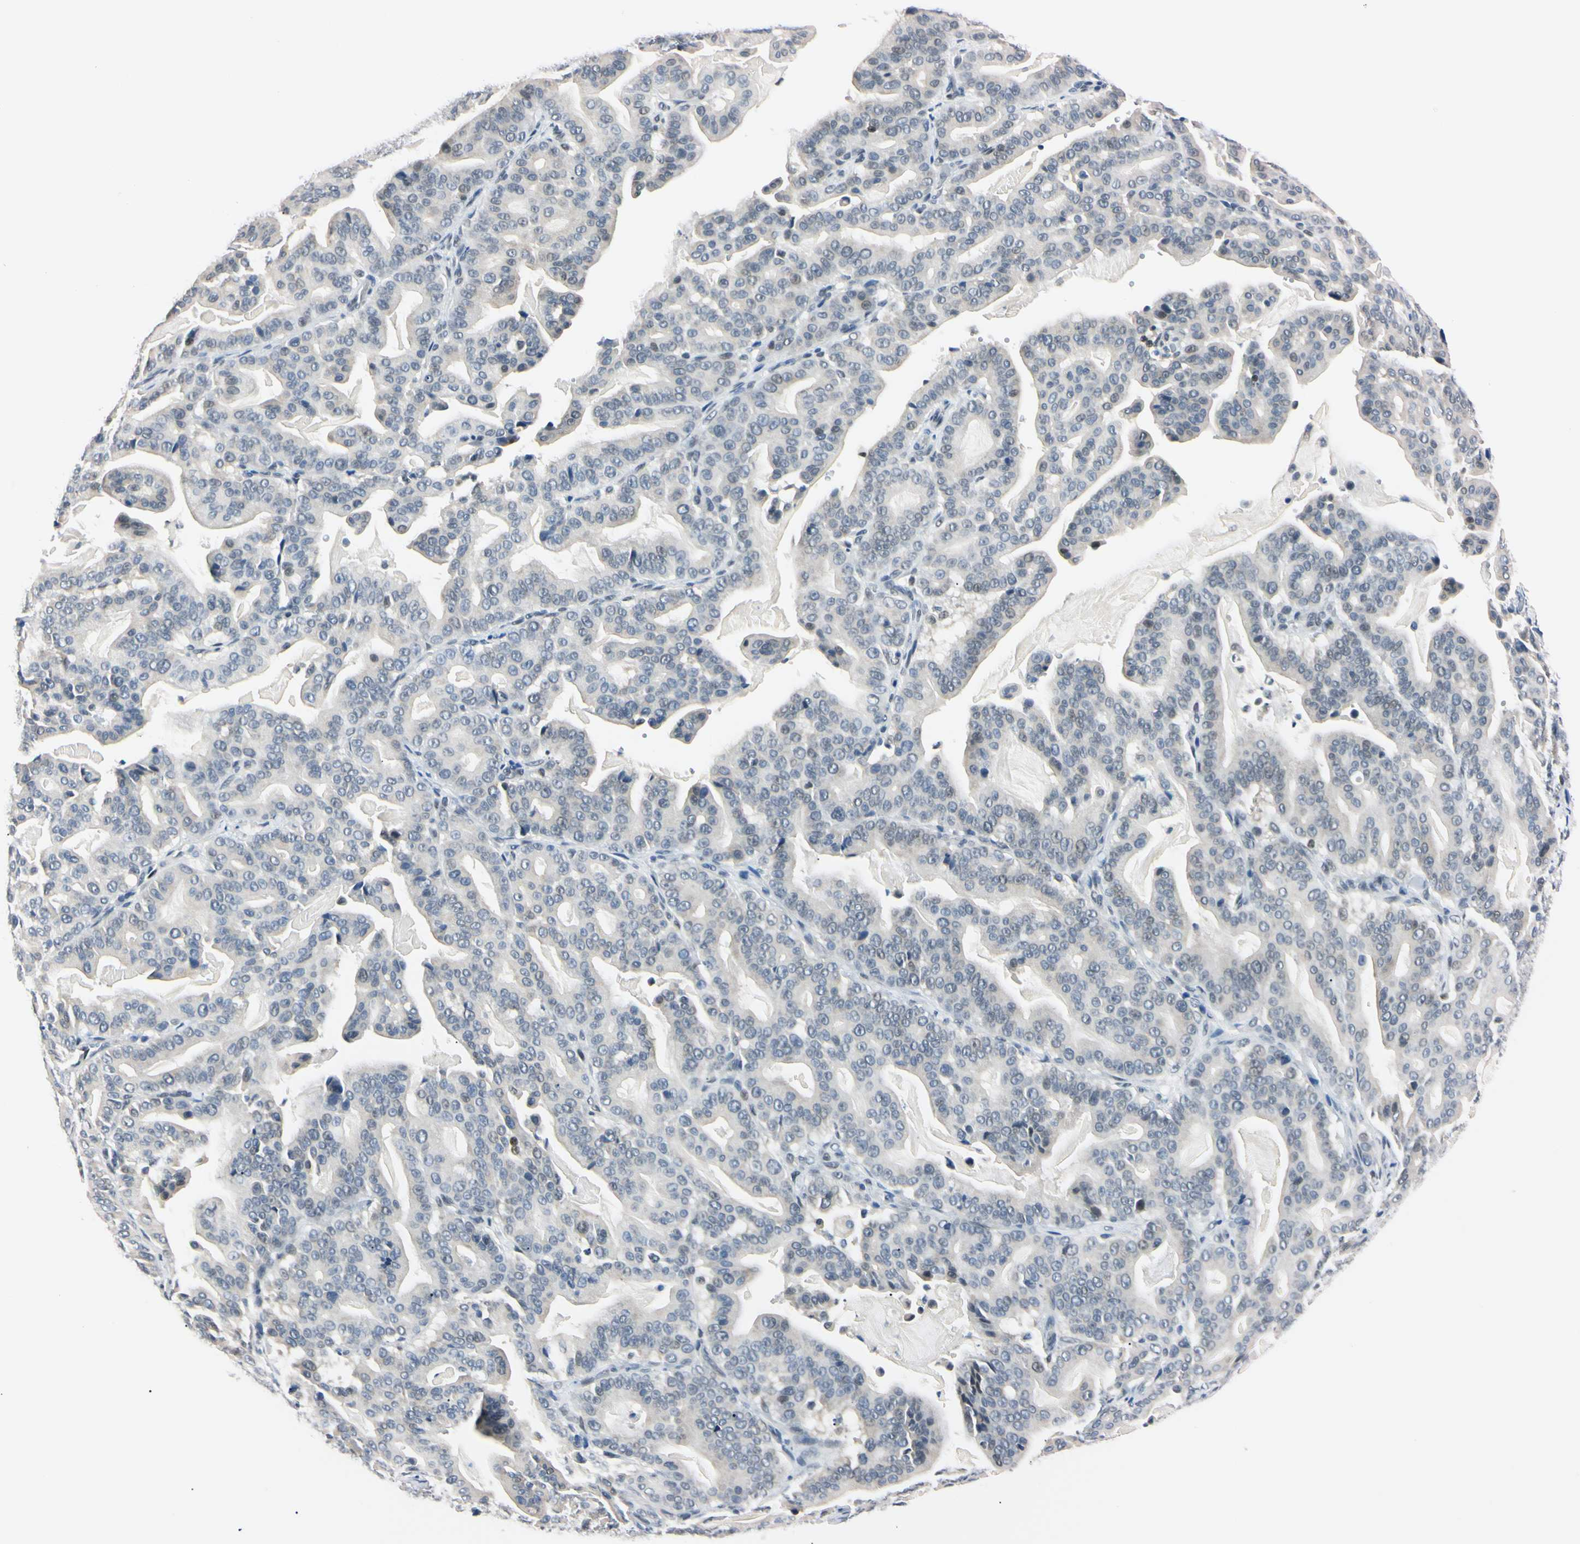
{"staining": {"intensity": "negative", "quantity": "none", "location": "none"}, "tissue": "pancreatic cancer", "cell_type": "Tumor cells", "image_type": "cancer", "snomed": [{"axis": "morphology", "description": "Adenocarcinoma, NOS"}, {"axis": "topography", "description": "Pancreas"}], "caption": "This image is of pancreatic cancer (adenocarcinoma) stained with immunohistochemistry to label a protein in brown with the nuclei are counter-stained blue. There is no positivity in tumor cells.", "gene": "C1orf174", "patient": {"sex": "male", "age": 63}}